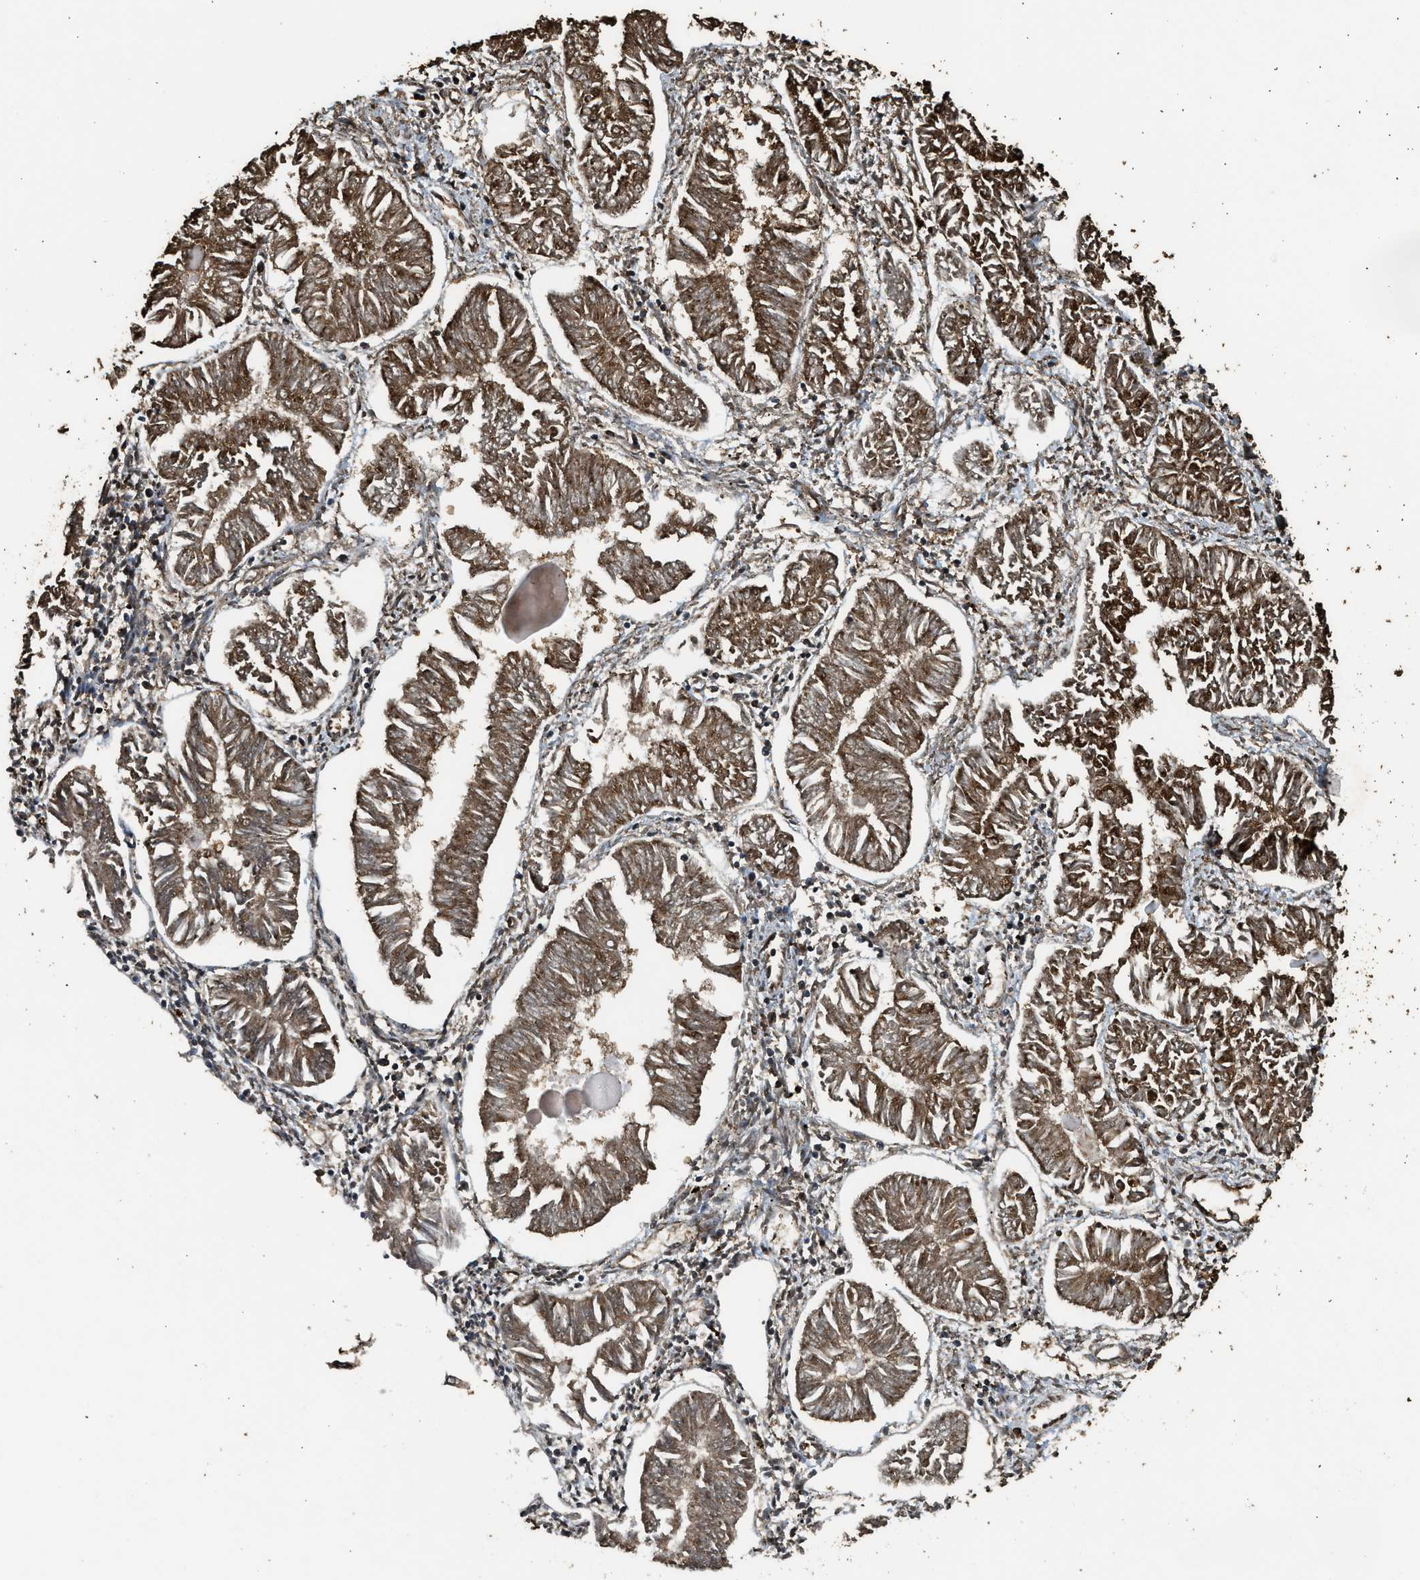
{"staining": {"intensity": "moderate", "quantity": ">75%", "location": "cytoplasmic/membranous"}, "tissue": "endometrial cancer", "cell_type": "Tumor cells", "image_type": "cancer", "snomed": [{"axis": "morphology", "description": "Adenocarcinoma, NOS"}, {"axis": "topography", "description": "Endometrium"}], "caption": "A brown stain labels moderate cytoplasmic/membranous expression of a protein in human adenocarcinoma (endometrial) tumor cells.", "gene": "MYBL2", "patient": {"sex": "female", "age": 53}}